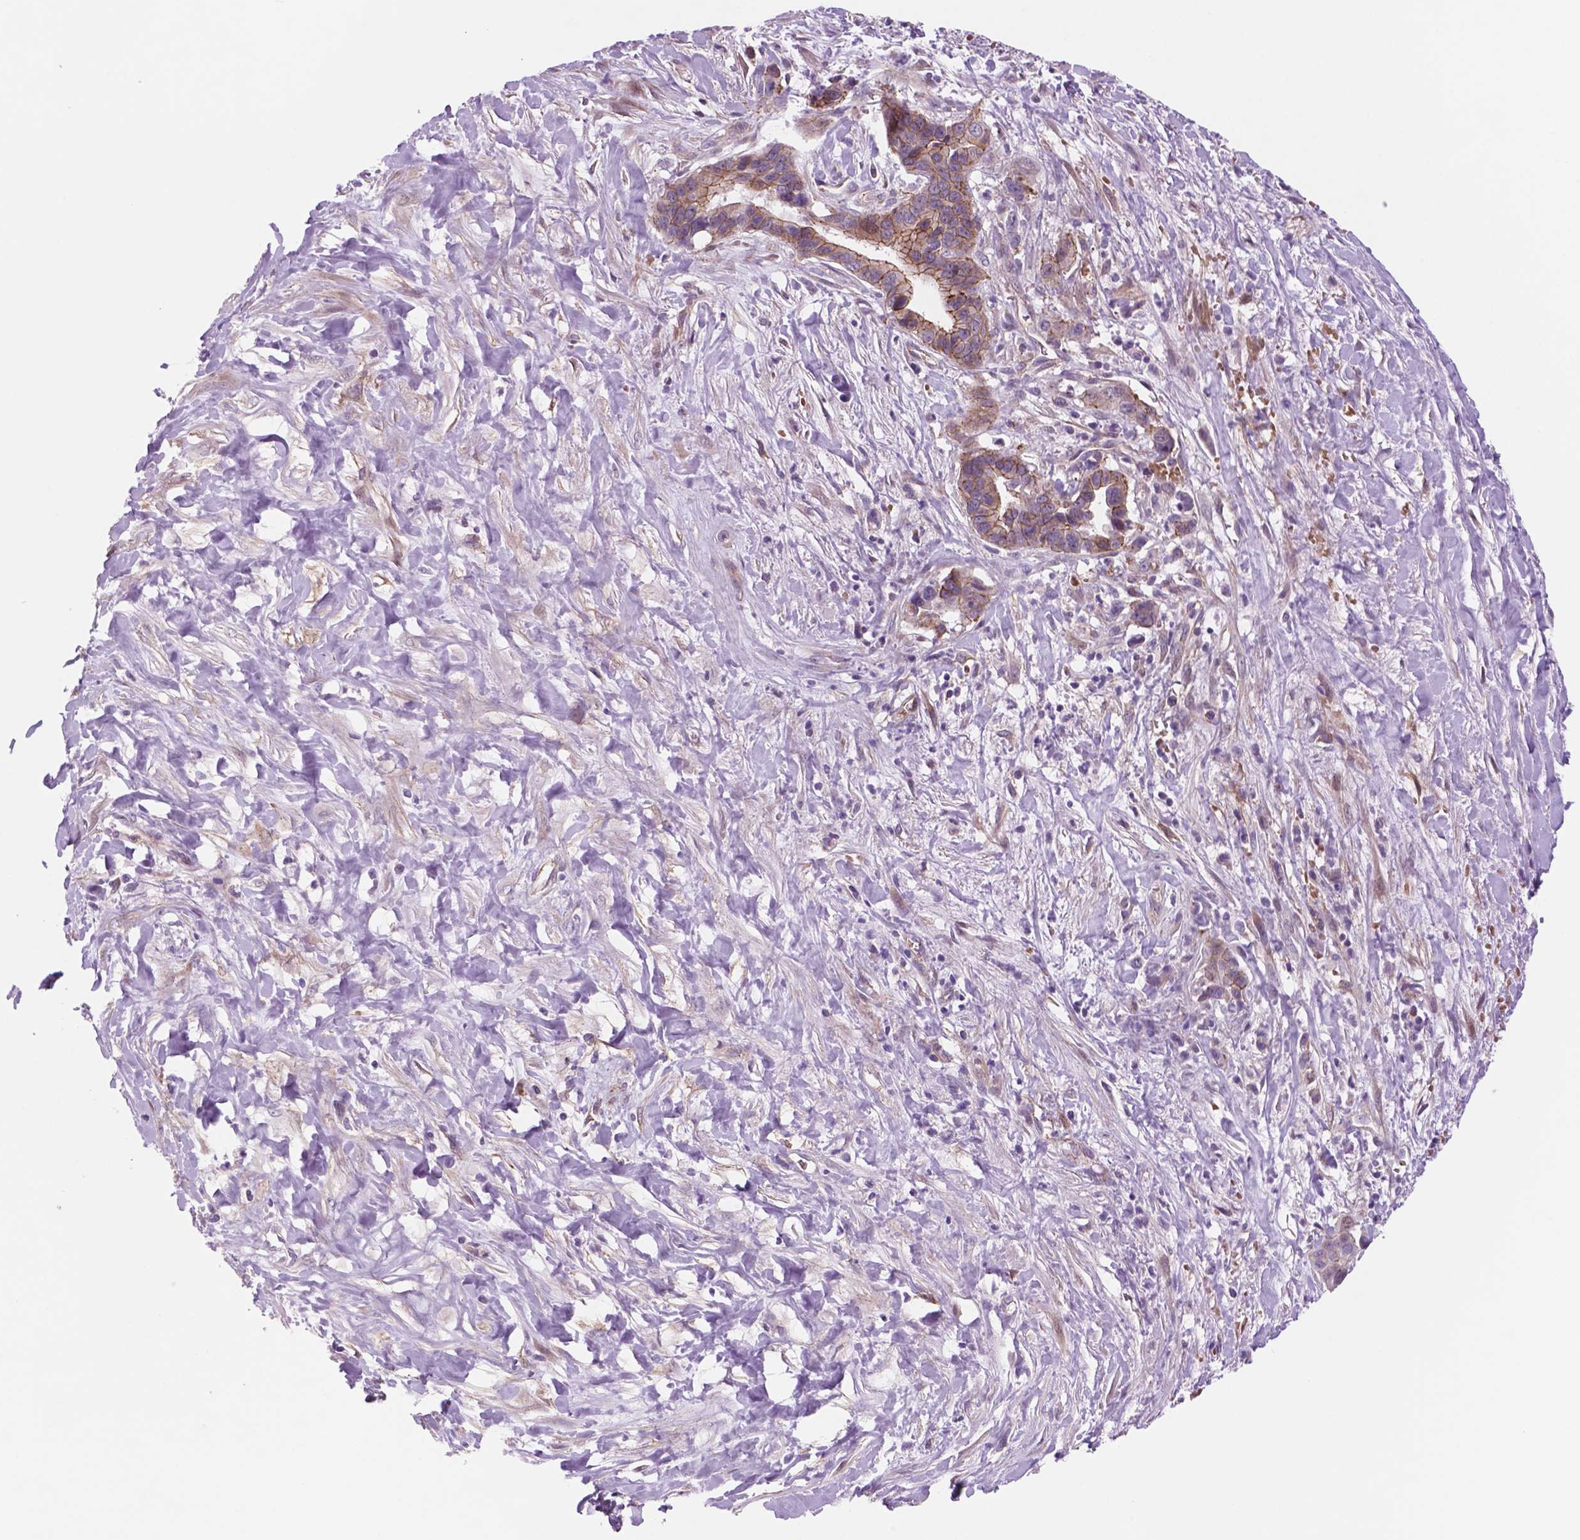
{"staining": {"intensity": "moderate", "quantity": ">75%", "location": "cytoplasmic/membranous"}, "tissue": "liver cancer", "cell_type": "Tumor cells", "image_type": "cancer", "snomed": [{"axis": "morphology", "description": "Cholangiocarcinoma"}, {"axis": "topography", "description": "Liver"}], "caption": "Liver cancer (cholangiocarcinoma) was stained to show a protein in brown. There is medium levels of moderate cytoplasmic/membranous positivity in approximately >75% of tumor cells. (DAB (3,3'-diaminobenzidine) = brown stain, brightfield microscopy at high magnification).", "gene": "RND3", "patient": {"sex": "female", "age": 79}}